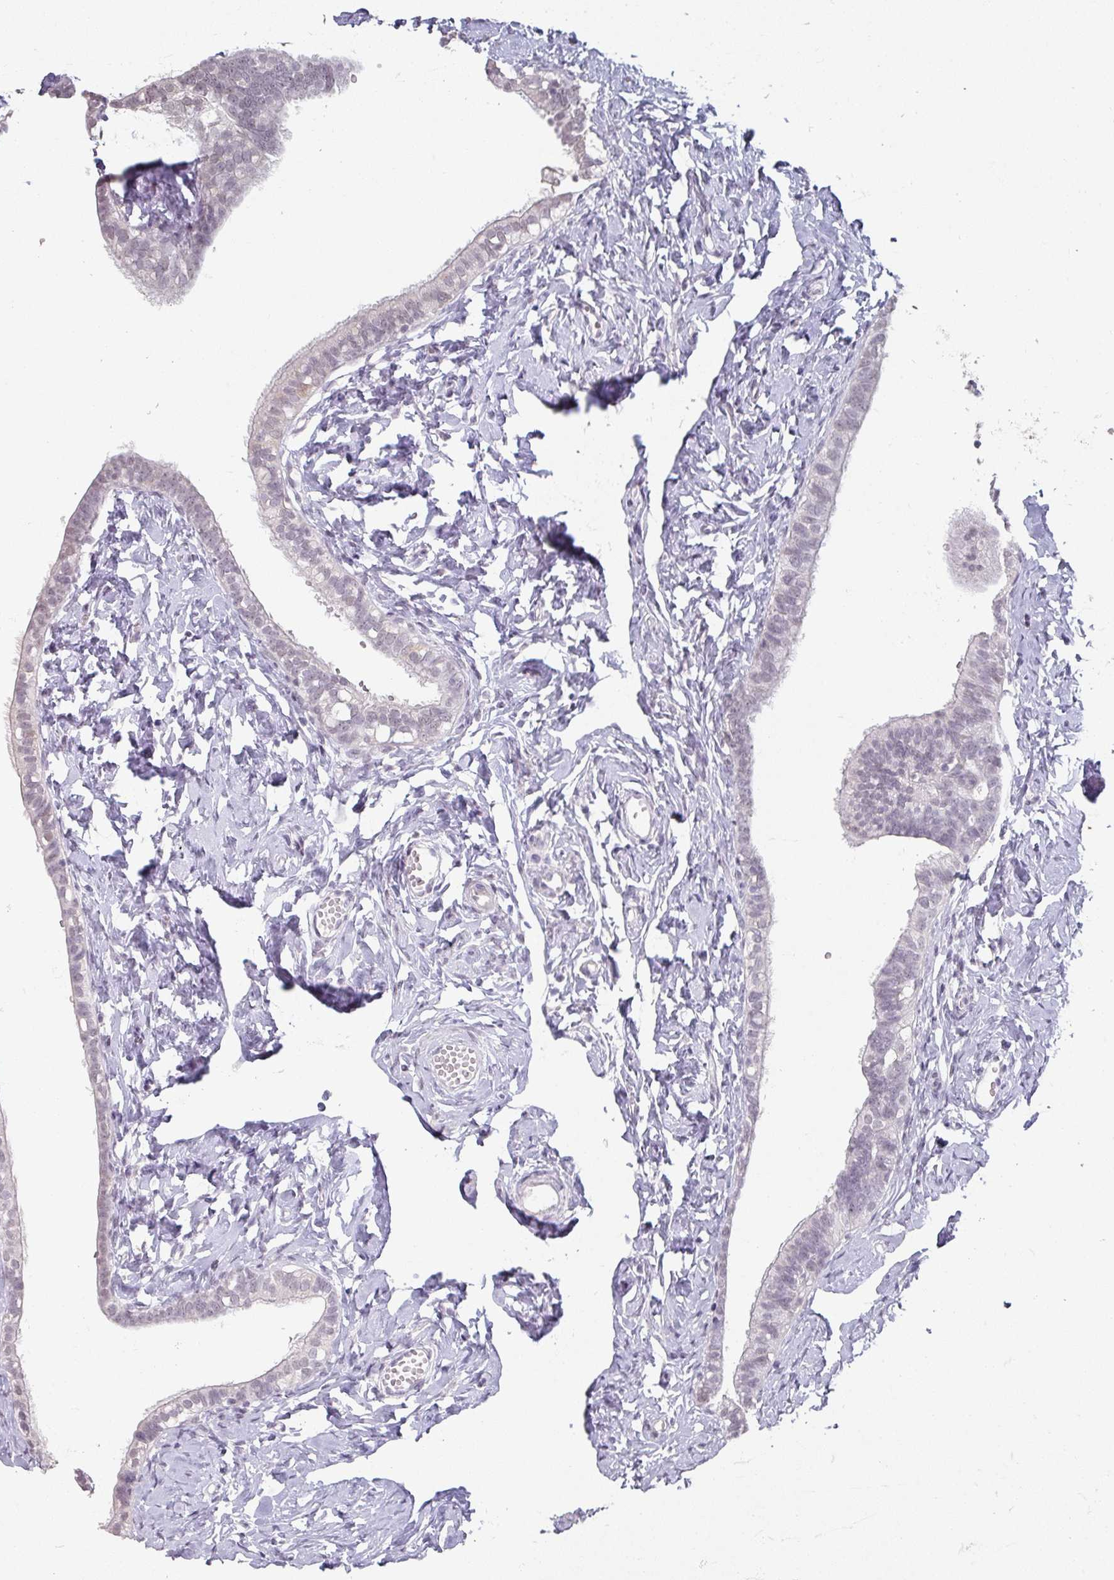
{"staining": {"intensity": "weak", "quantity": "<25%", "location": "nuclear"}, "tissue": "fallopian tube", "cell_type": "Glandular cells", "image_type": "normal", "snomed": [{"axis": "morphology", "description": "Normal tissue, NOS"}, {"axis": "topography", "description": "Fallopian tube"}], "caption": "A histopathology image of fallopian tube stained for a protein exhibits no brown staining in glandular cells. (DAB (3,3'-diaminobenzidine) immunohistochemistry, high magnification).", "gene": "SPRR1A", "patient": {"sex": "female", "age": 66}}